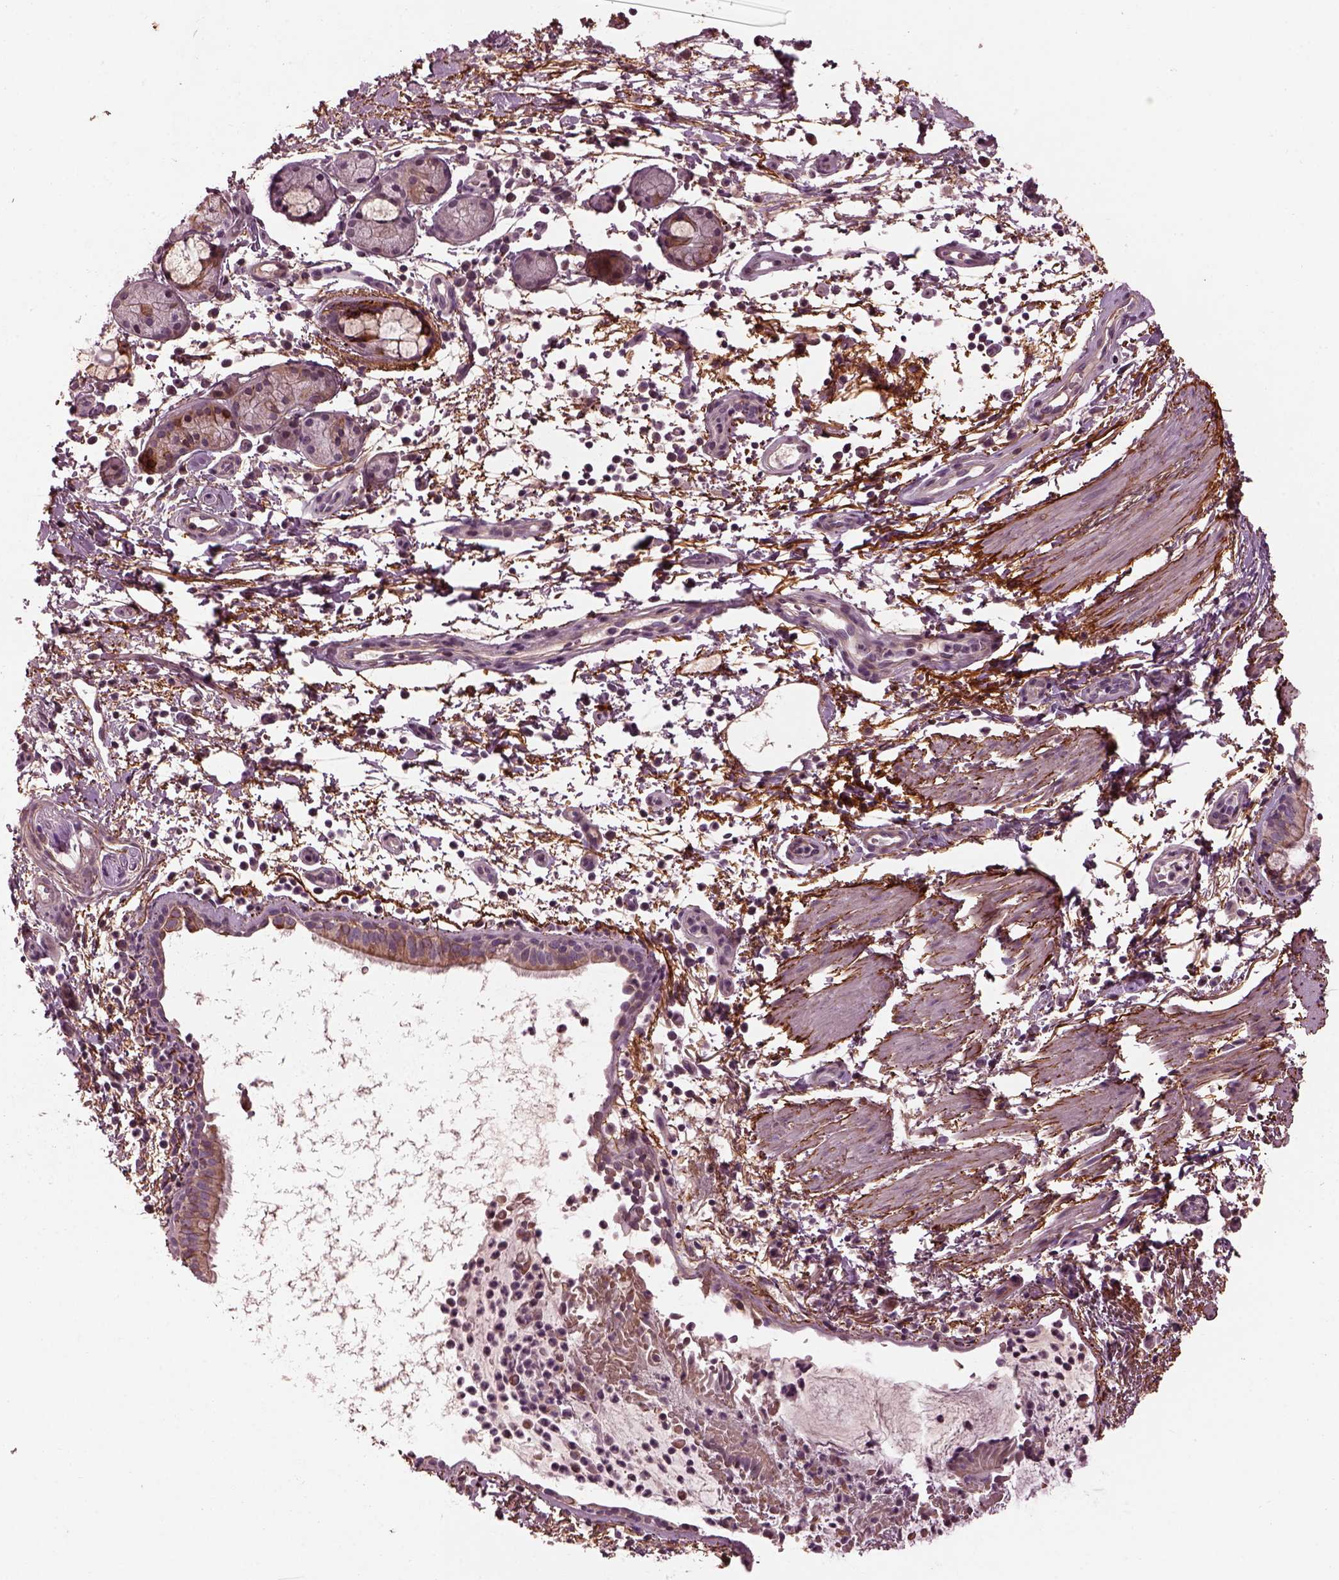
{"staining": {"intensity": "moderate", "quantity": "<25%", "location": "cytoplasmic/membranous"}, "tissue": "bronchus", "cell_type": "Respiratory epithelial cells", "image_type": "normal", "snomed": [{"axis": "morphology", "description": "Normal tissue, NOS"}, {"axis": "topography", "description": "Bronchus"}], "caption": "DAB immunohistochemical staining of benign human bronchus demonstrates moderate cytoplasmic/membranous protein expression in about <25% of respiratory epithelial cells.", "gene": "EFEMP1", "patient": {"sex": "female", "age": 64}}